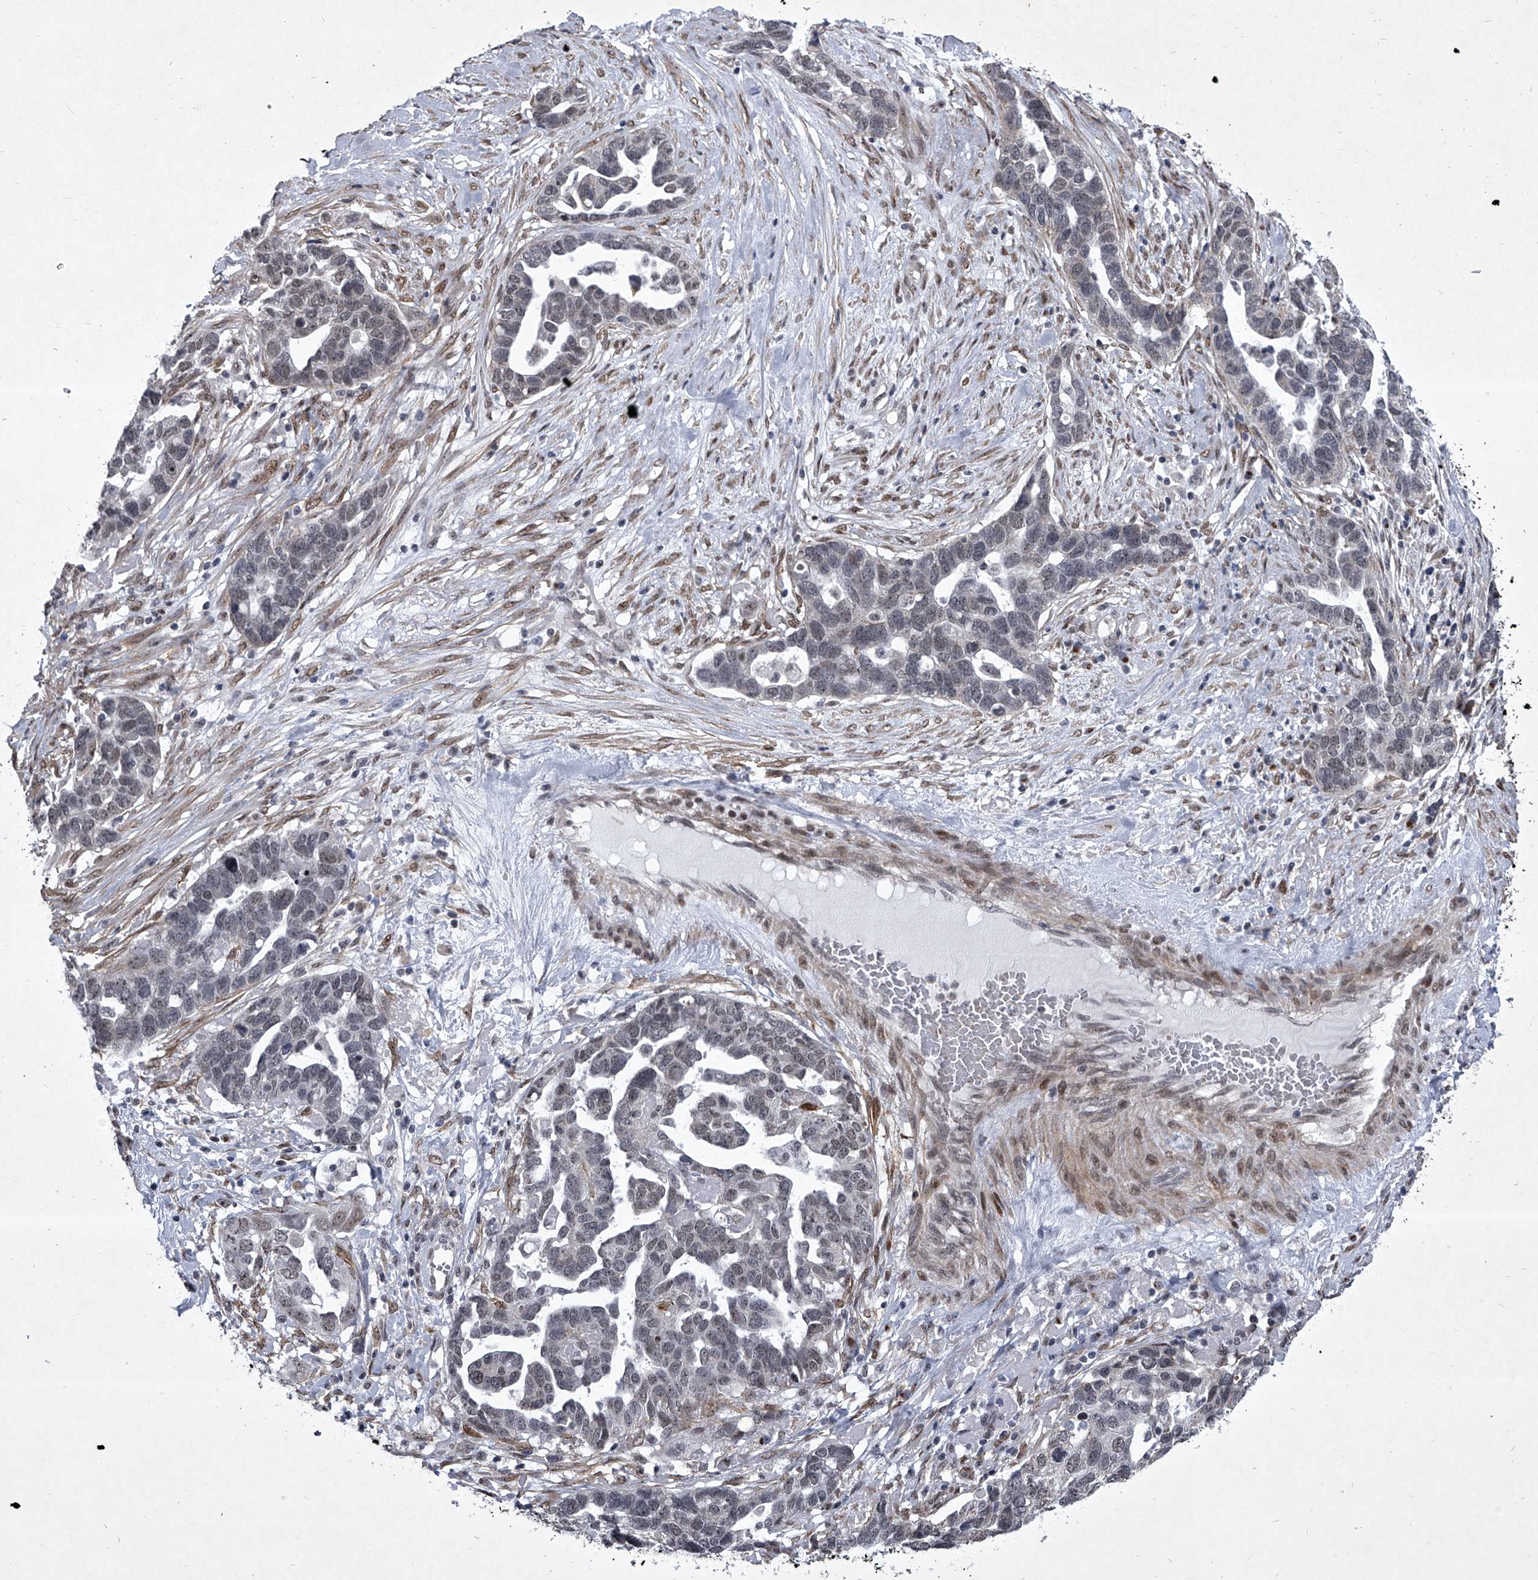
{"staining": {"intensity": "weak", "quantity": "<25%", "location": "nuclear"}, "tissue": "ovarian cancer", "cell_type": "Tumor cells", "image_type": "cancer", "snomed": [{"axis": "morphology", "description": "Cystadenocarcinoma, serous, NOS"}, {"axis": "topography", "description": "Ovary"}], "caption": "The IHC micrograph has no significant positivity in tumor cells of serous cystadenocarcinoma (ovarian) tissue. (Immunohistochemistry, brightfield microscopy, high magnification).", "gene": "MLLT1", "patient": {"sex": "female", "age": 54}}